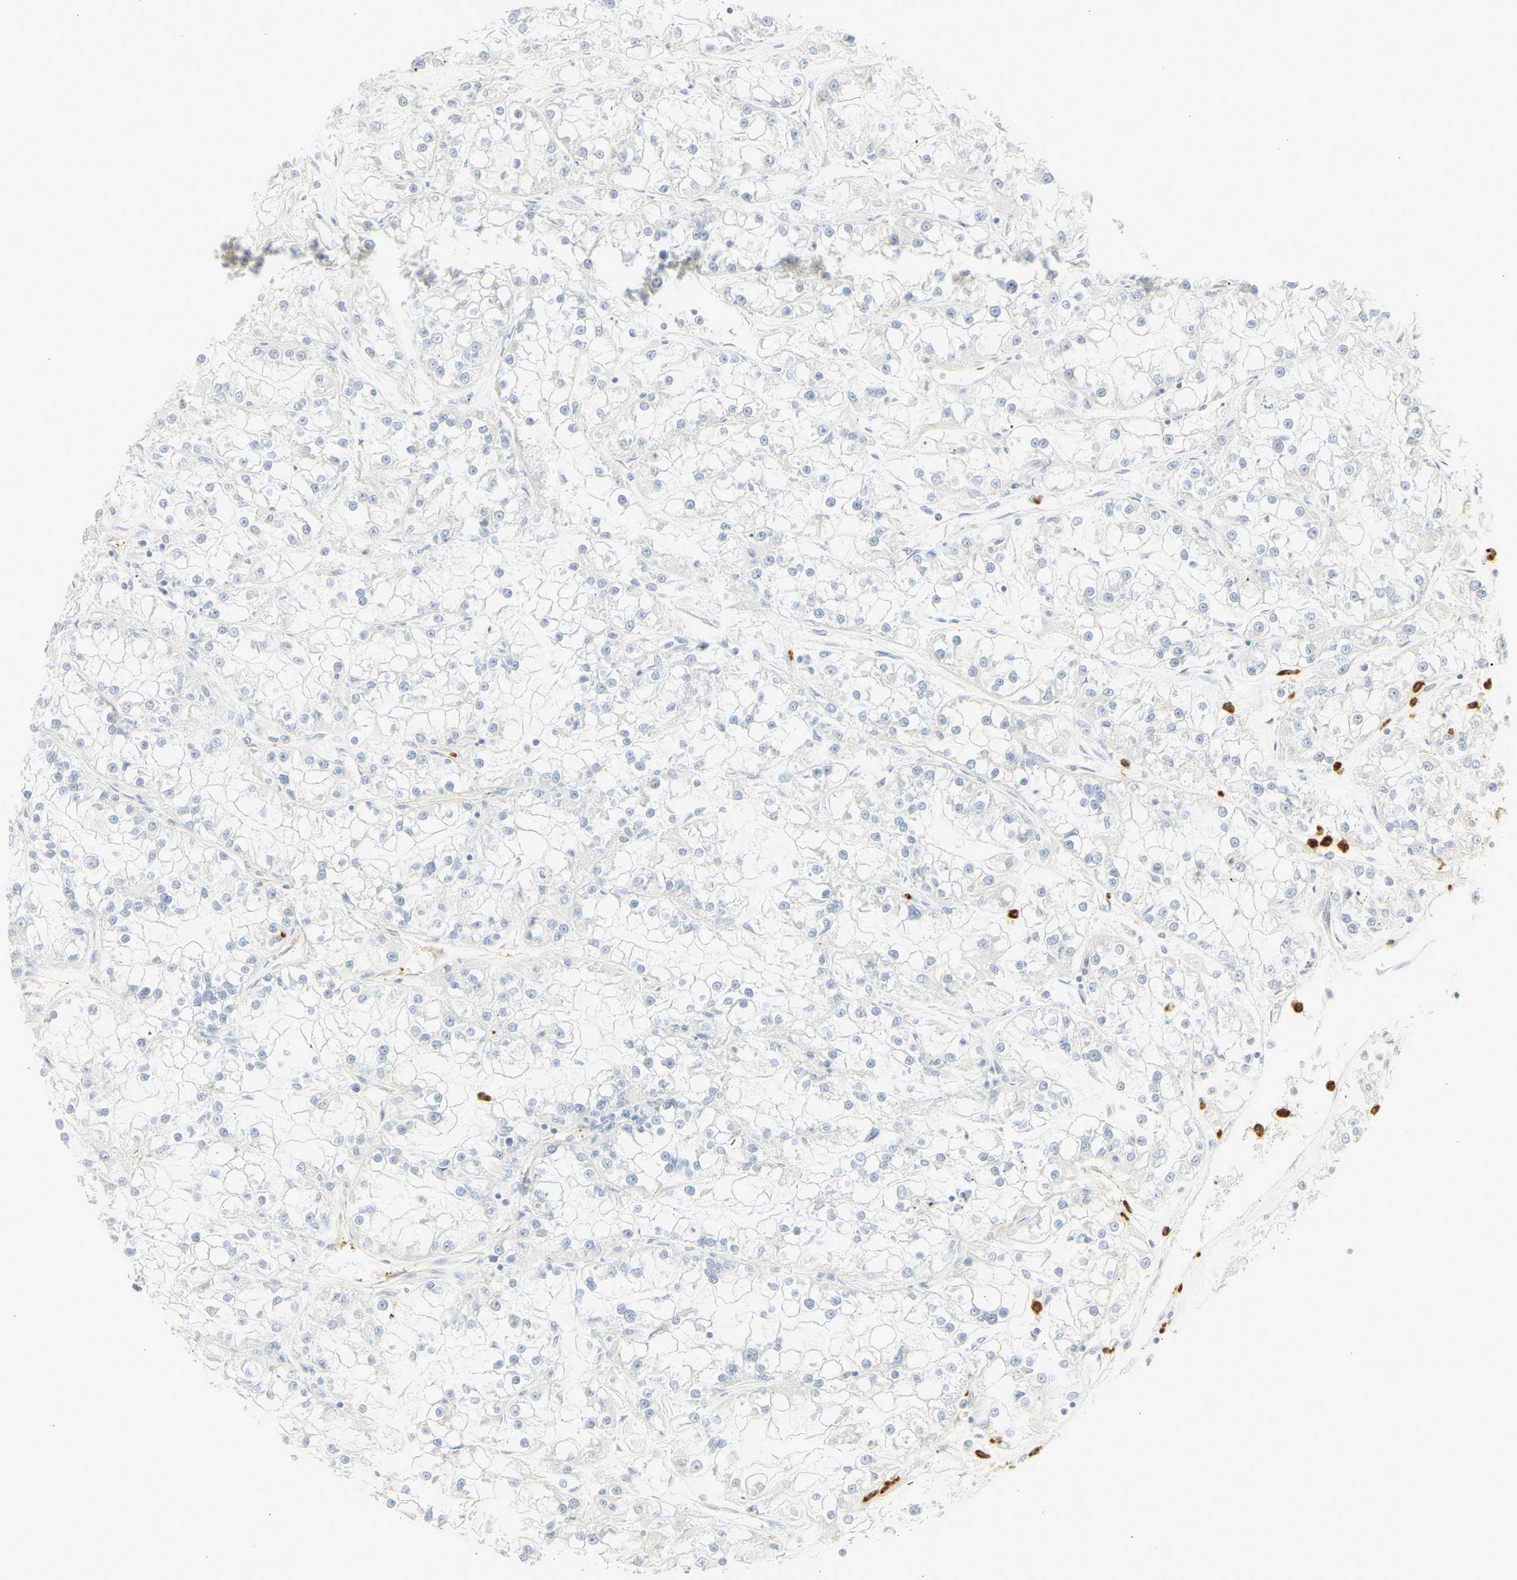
{"staining": {"intensity": "negative", "quantity": "none", "location": "none"}, "tissue": "renal cancer", "cell_type": "Tumor cells", "image_type": "cancer", "snomed": [{"axis": "morphology", "description": "Adenocarcinoma, NOS"}, {"axis": "topography", "description": "Kidney"}], "caption": "IHC image of neoplastic tissue: human renal cancer (adenocarcinoma) stained with DAB shows no significant protein expression in tumor cells.", "gene": "CEACAM5", "patient": {"sex": "female", "age": 52}}